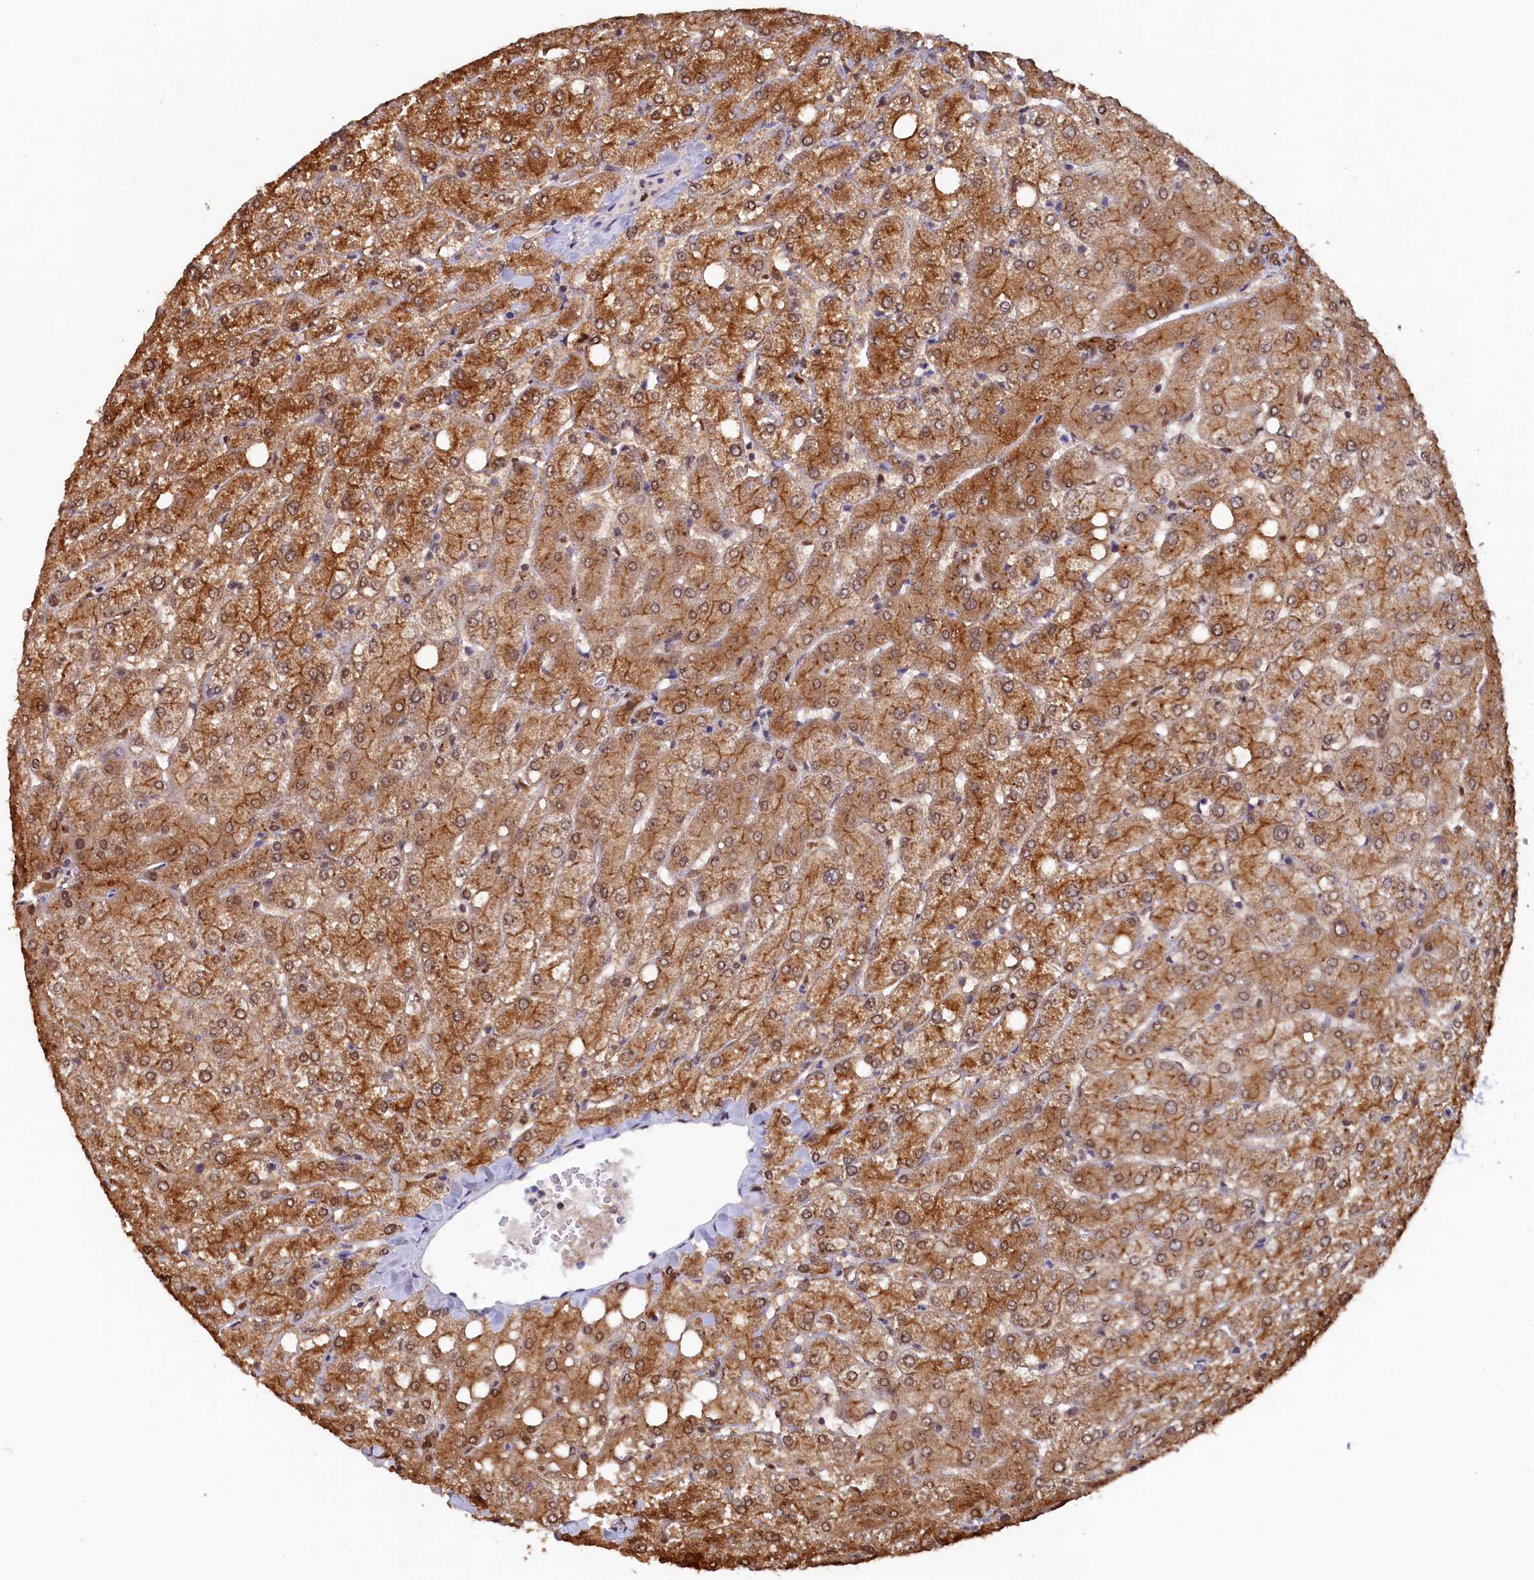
{"staining": {"intensity": "moderate", "quantity": ">75%", "location": "cytoplasmic/membranous,nuclear"}, "tissue": "liver", "cell_type": "Cholangiocytes", "image_type": "normal", "snomed": [{"axis": "morphology", "description": "Normal tissue, NOS"}, {"axis": "topography", "description": "Liver"}], "caption": "Moderate cytoplasmic/membranous,nuclear protein staining is appreciated in approximately >75% of cholangiocytes in liver. (brown staining indicates protein expression, while blue staining denotes nuclei).", "gene": "AHCY", "patient": {"sex": "female", "age": 54}}